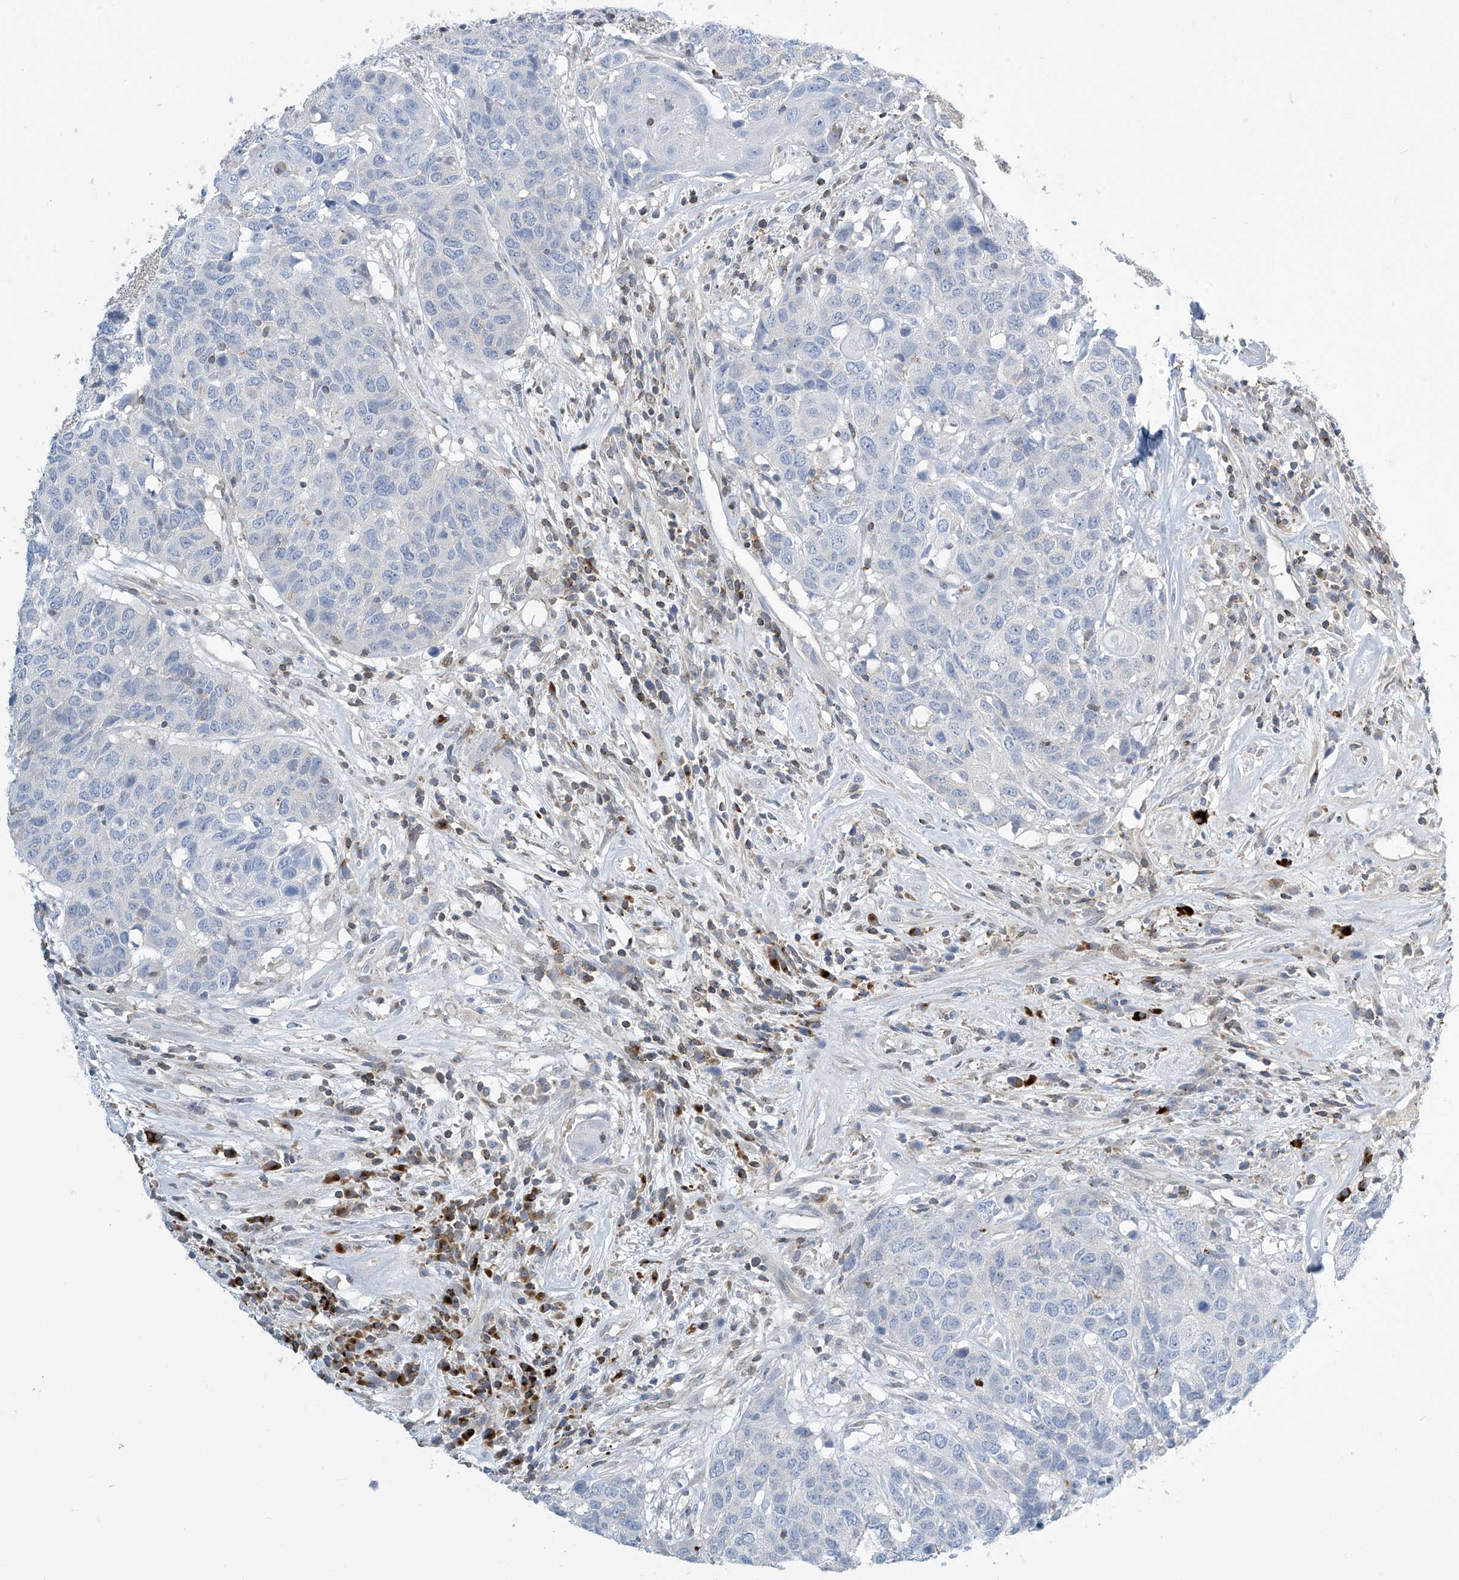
{"staining": {"intensity": "negative", "quantity": "none", "location": "none"}, "tissue": "head and neck cancer", "cell_type": "Tumor cells", "image_type": "cancer", "snomed": [{"axis": "morphology", "description": "Squamous cell carcinoma, NOS"}, {"axis": "topography", "description": "Head-Neck"}], "caption": "There is no significant staining in tumor cells of squamous cell carcinoma (head and neck).", "gene": "IBA57", "patient": {"sex": "male", "age": 66}}